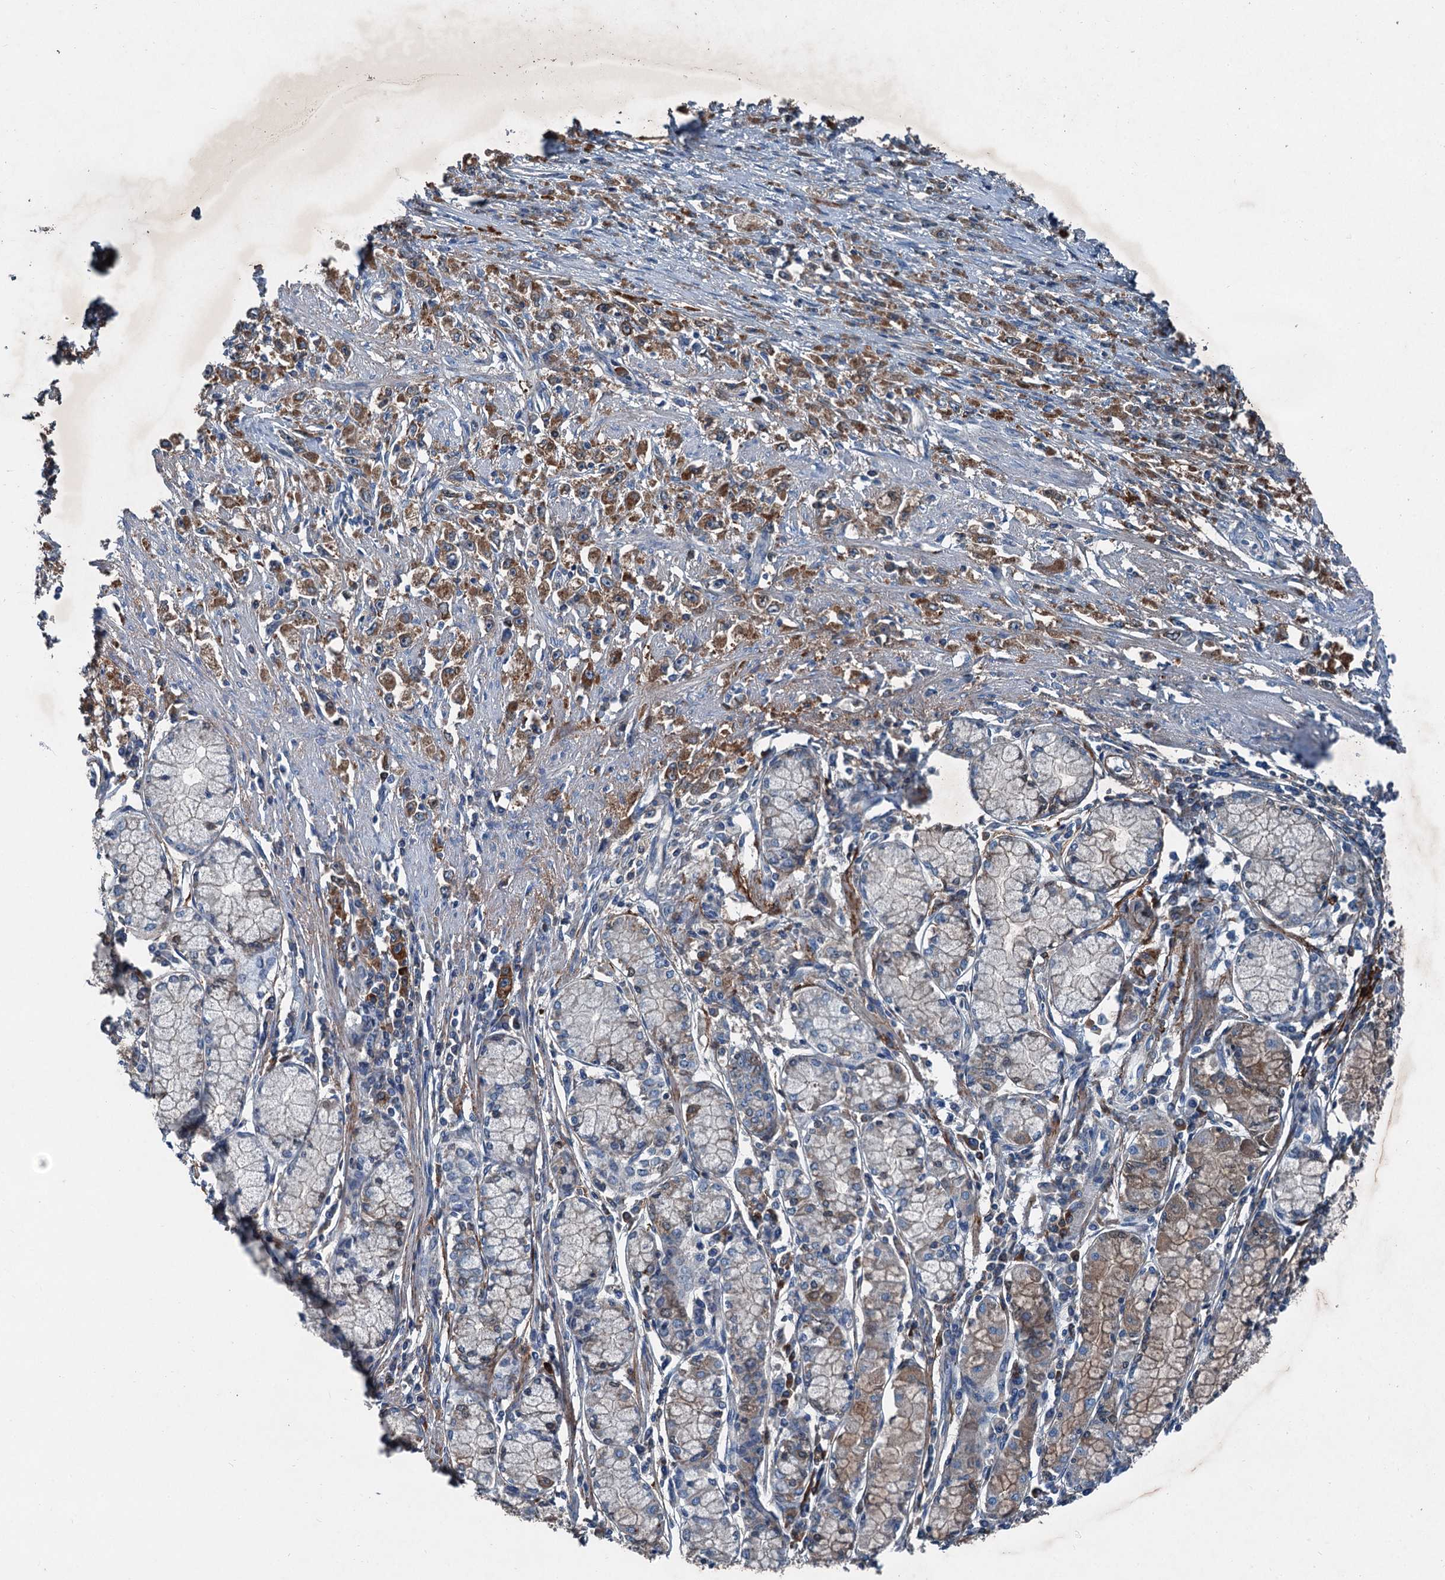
{"staining": {"intensity": "moderate", "quantity": ">75%", "location": "cytoplasmic/membranous"}, "tissue": "stomach cancer", "cell_type": "Tumor cells", "image_type": "cancer", "snomed": [{"axis": "morphology", "description": "Adenocarcinoma, NOS"}, {"axis": "topography", "description": "Stomach"}], "caption": "This histopathology image demonstrates immunohistochemistry staining of stomach cancer (adenocarcinoma), with medium moderate cytoplasmic/membranous staining in about >75% of tumor cells.", "gene": "PDSS1", "patient": {"sex": "female", "age": 59}}